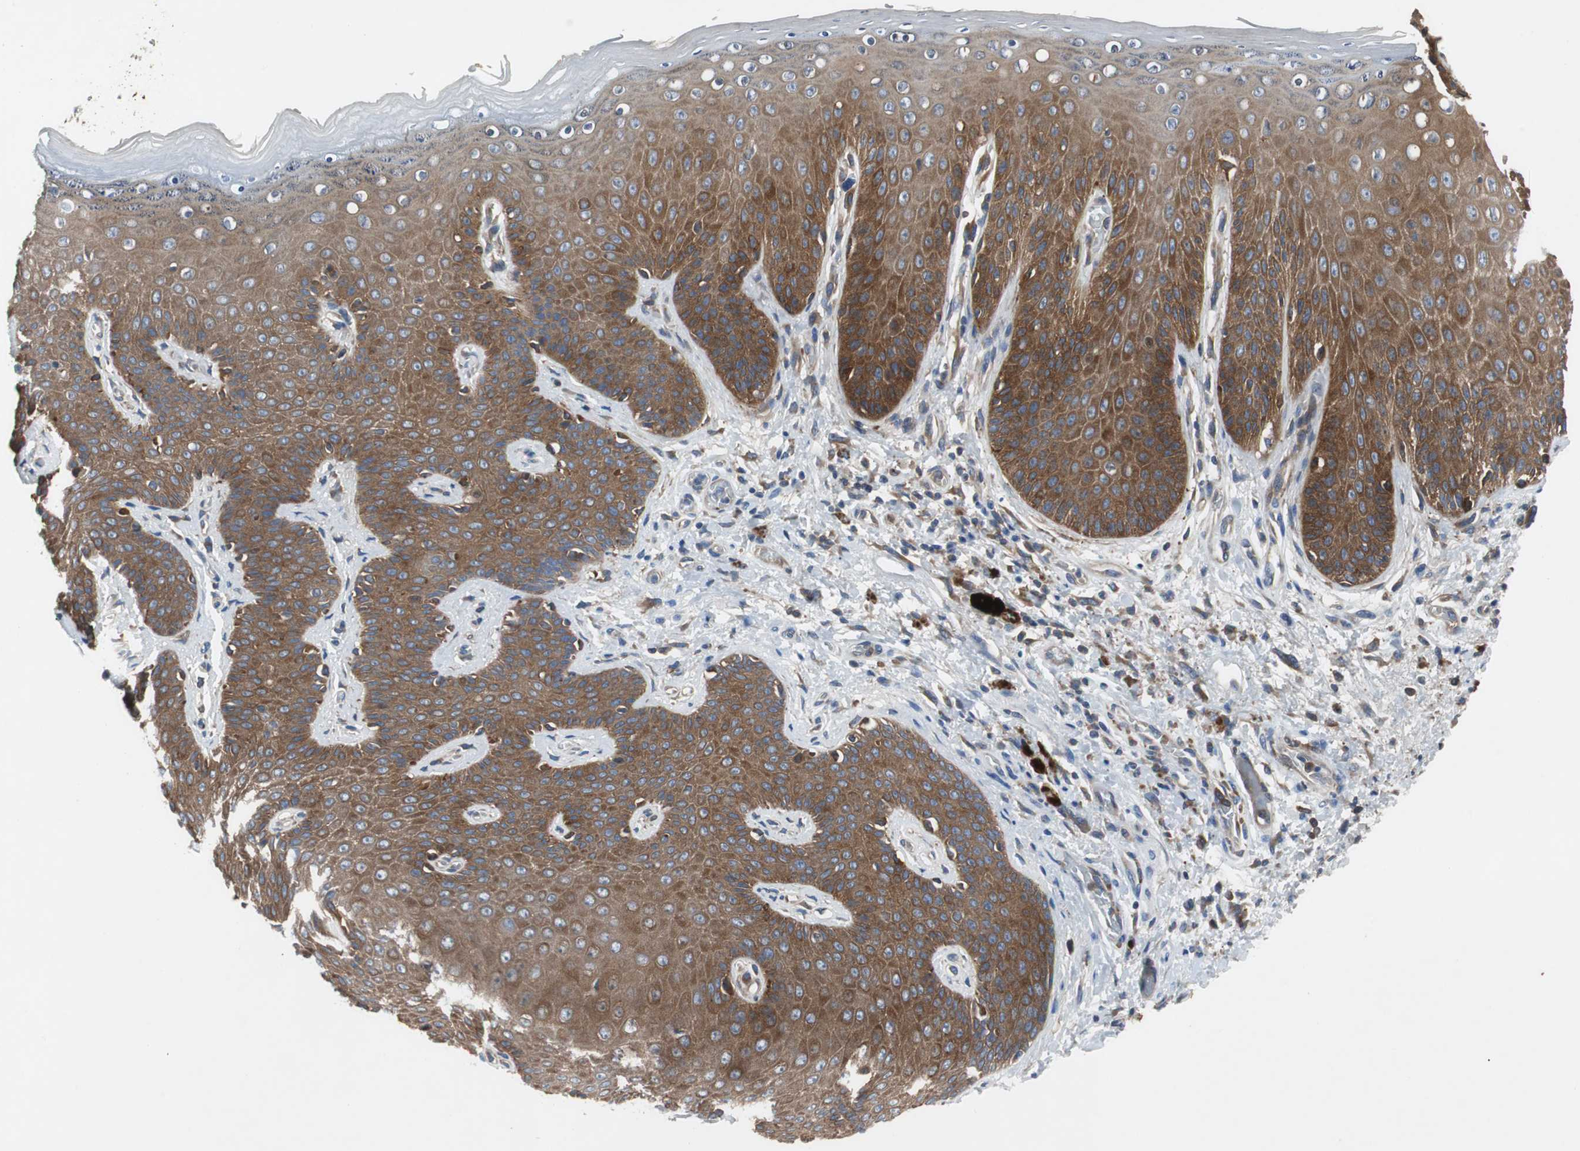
{"staining": {"intensity": "moderate", "quantity": "25%-75%", "location": "cytoplasmic/membranous"}, "tissue": "skin", "cell_type": "Epidermal cells", "image_type": "normal", "snomed": [{"axis": "morphology", "description": "Normal tissue, NOS"}, {"axis": "topography", "description": "Anal"}], "caption": "Normal skin exhibits moderate cytoplasmic/membranous positivity in about 25%-75% of epidermal cells, visualized by immunohistochemistry. (IHC, brightfield microscopy, high magnification).", "gene": "GYS1", "patient": {"sex": "female", "age": 46}}